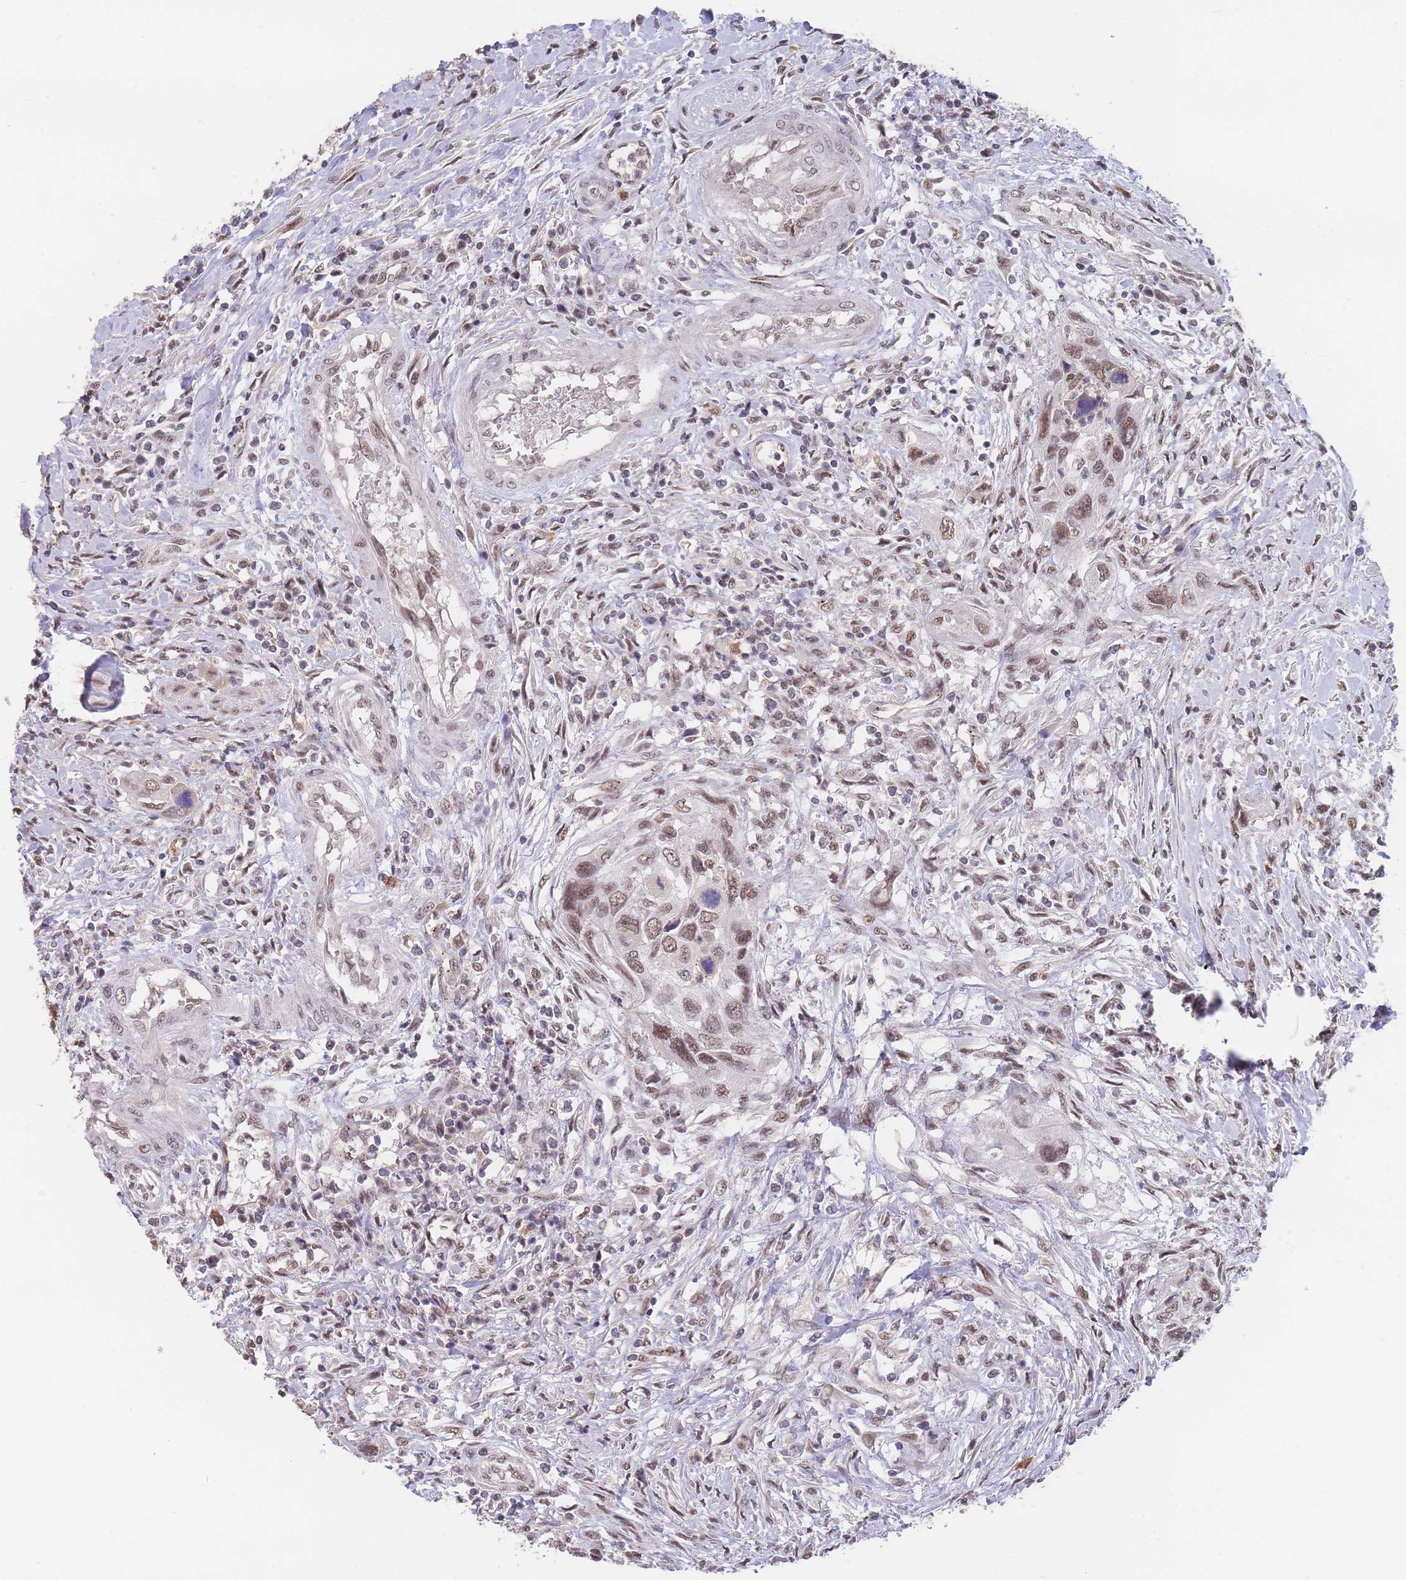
{"staining": {"intensity": "moderate", "quantity": ">75%", "location": "nuclear"}, "tissue": "urothelial cancer", "cell_type": "Tumor cells", "image_type": "cancer", "snomed": [{"axis": "morphology", "description": "Urothelial carcinoma, High grade"}, {"axis": "topography", "description": "Urinary bladder"}], "caption": "This is a micrograph of immunohistochemistry (IHC) staining of high-grade urothelial carcinoma, which shows moderate positivity in the nuclear of tumor cells.", "gene": "SNRPA1", "patient": {"sex": "female", "age": 60}}